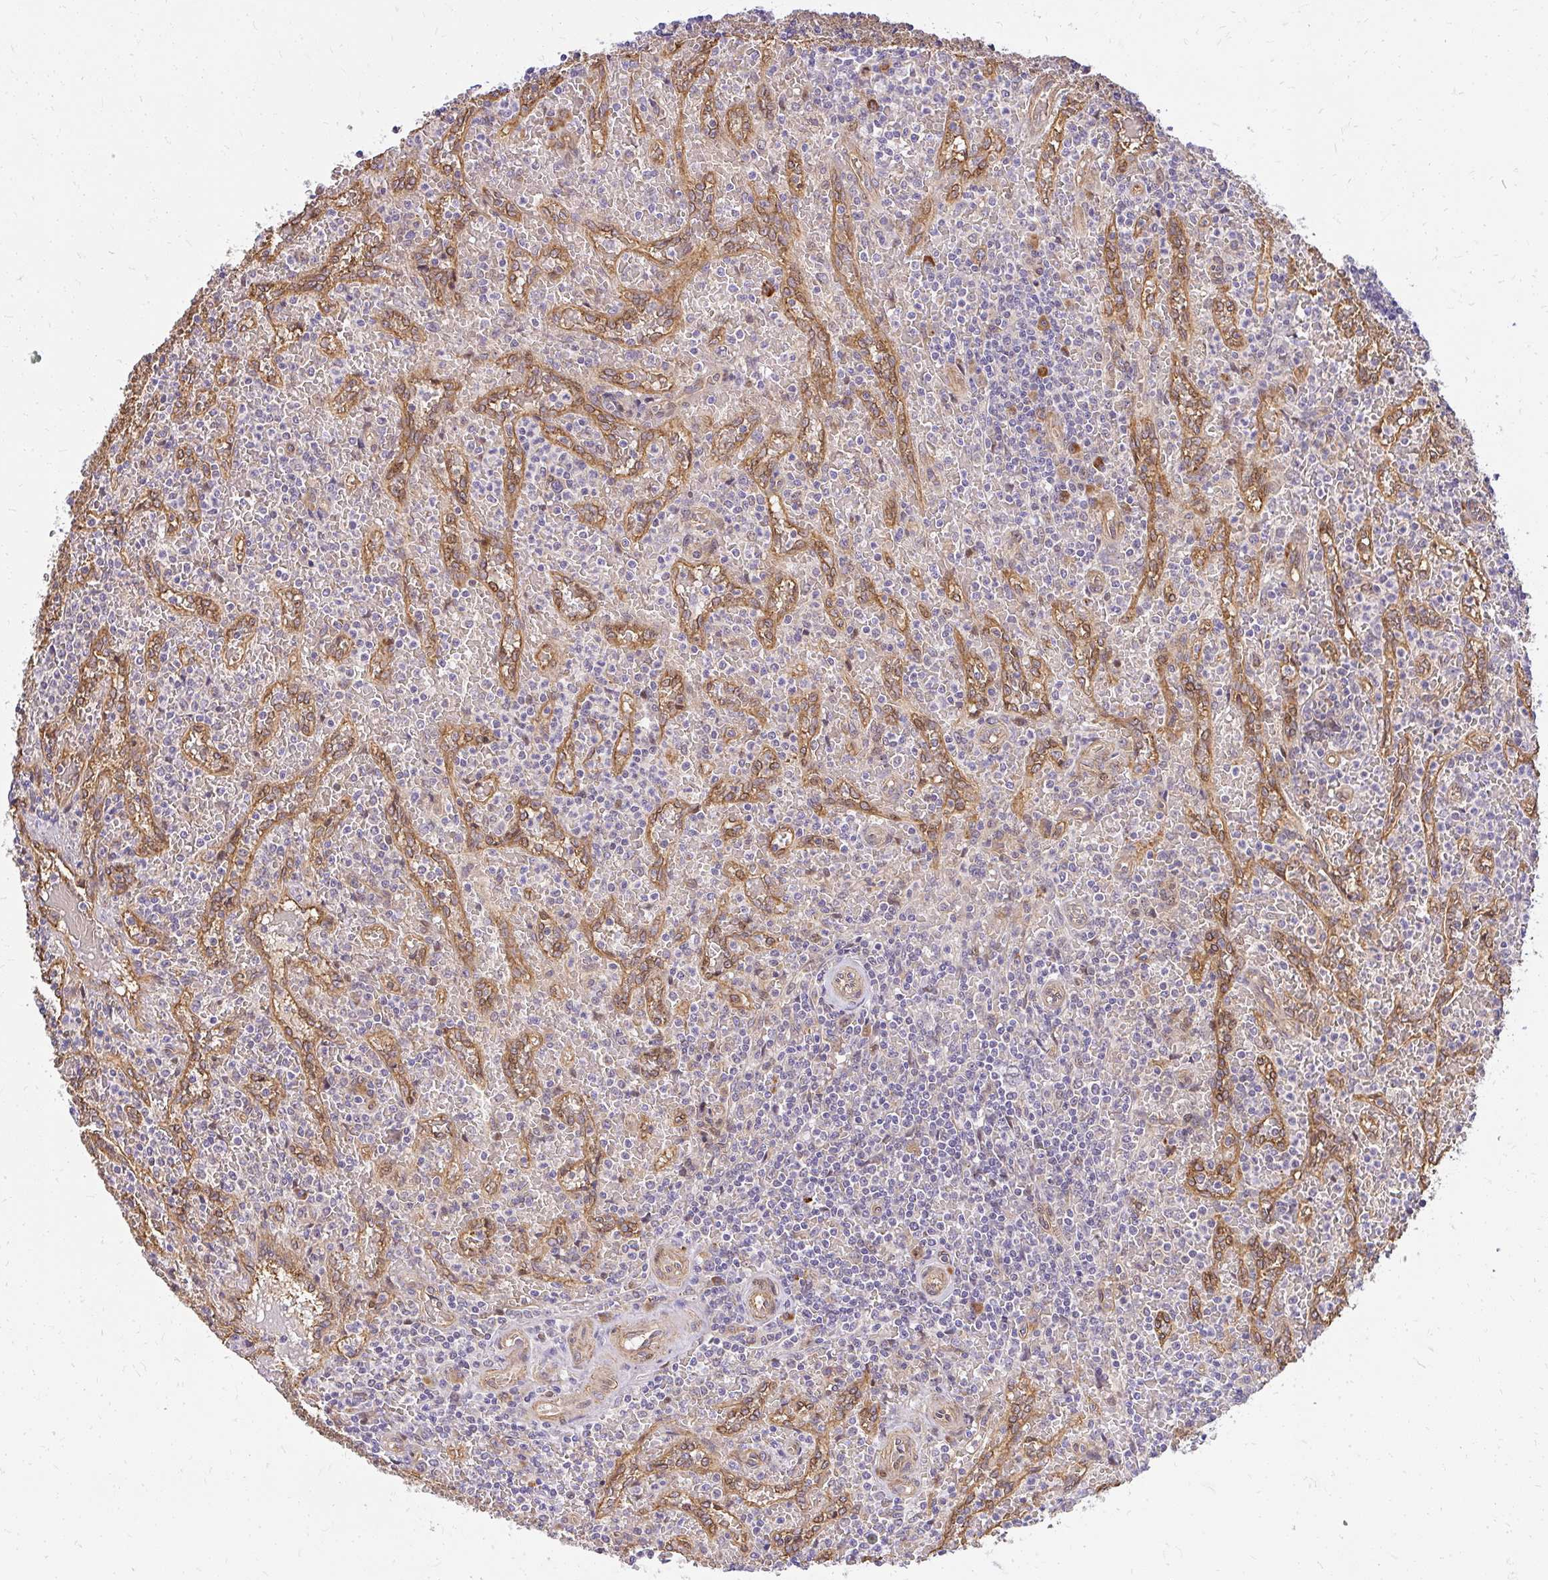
{"staining": {"intensity": "negative", "quantity": "none", "location": "none"}, "tissue": "lymphoma", "cell_type": "Tumor cells", "image_type": "cancer", "snomed": [{"axis": "morphology", "description": "Malignant lymphoma, non-Hodgkin's type, Low grade"}, {"axis": "topography", "description": "Spleen"}], "caption": "Tumor cells show no significant protein expression in lymphoma. (IHC, brightfield microscopy, high magnification).", "gene": "RSKR", "patient": {"sex": "female", "age": 64}}